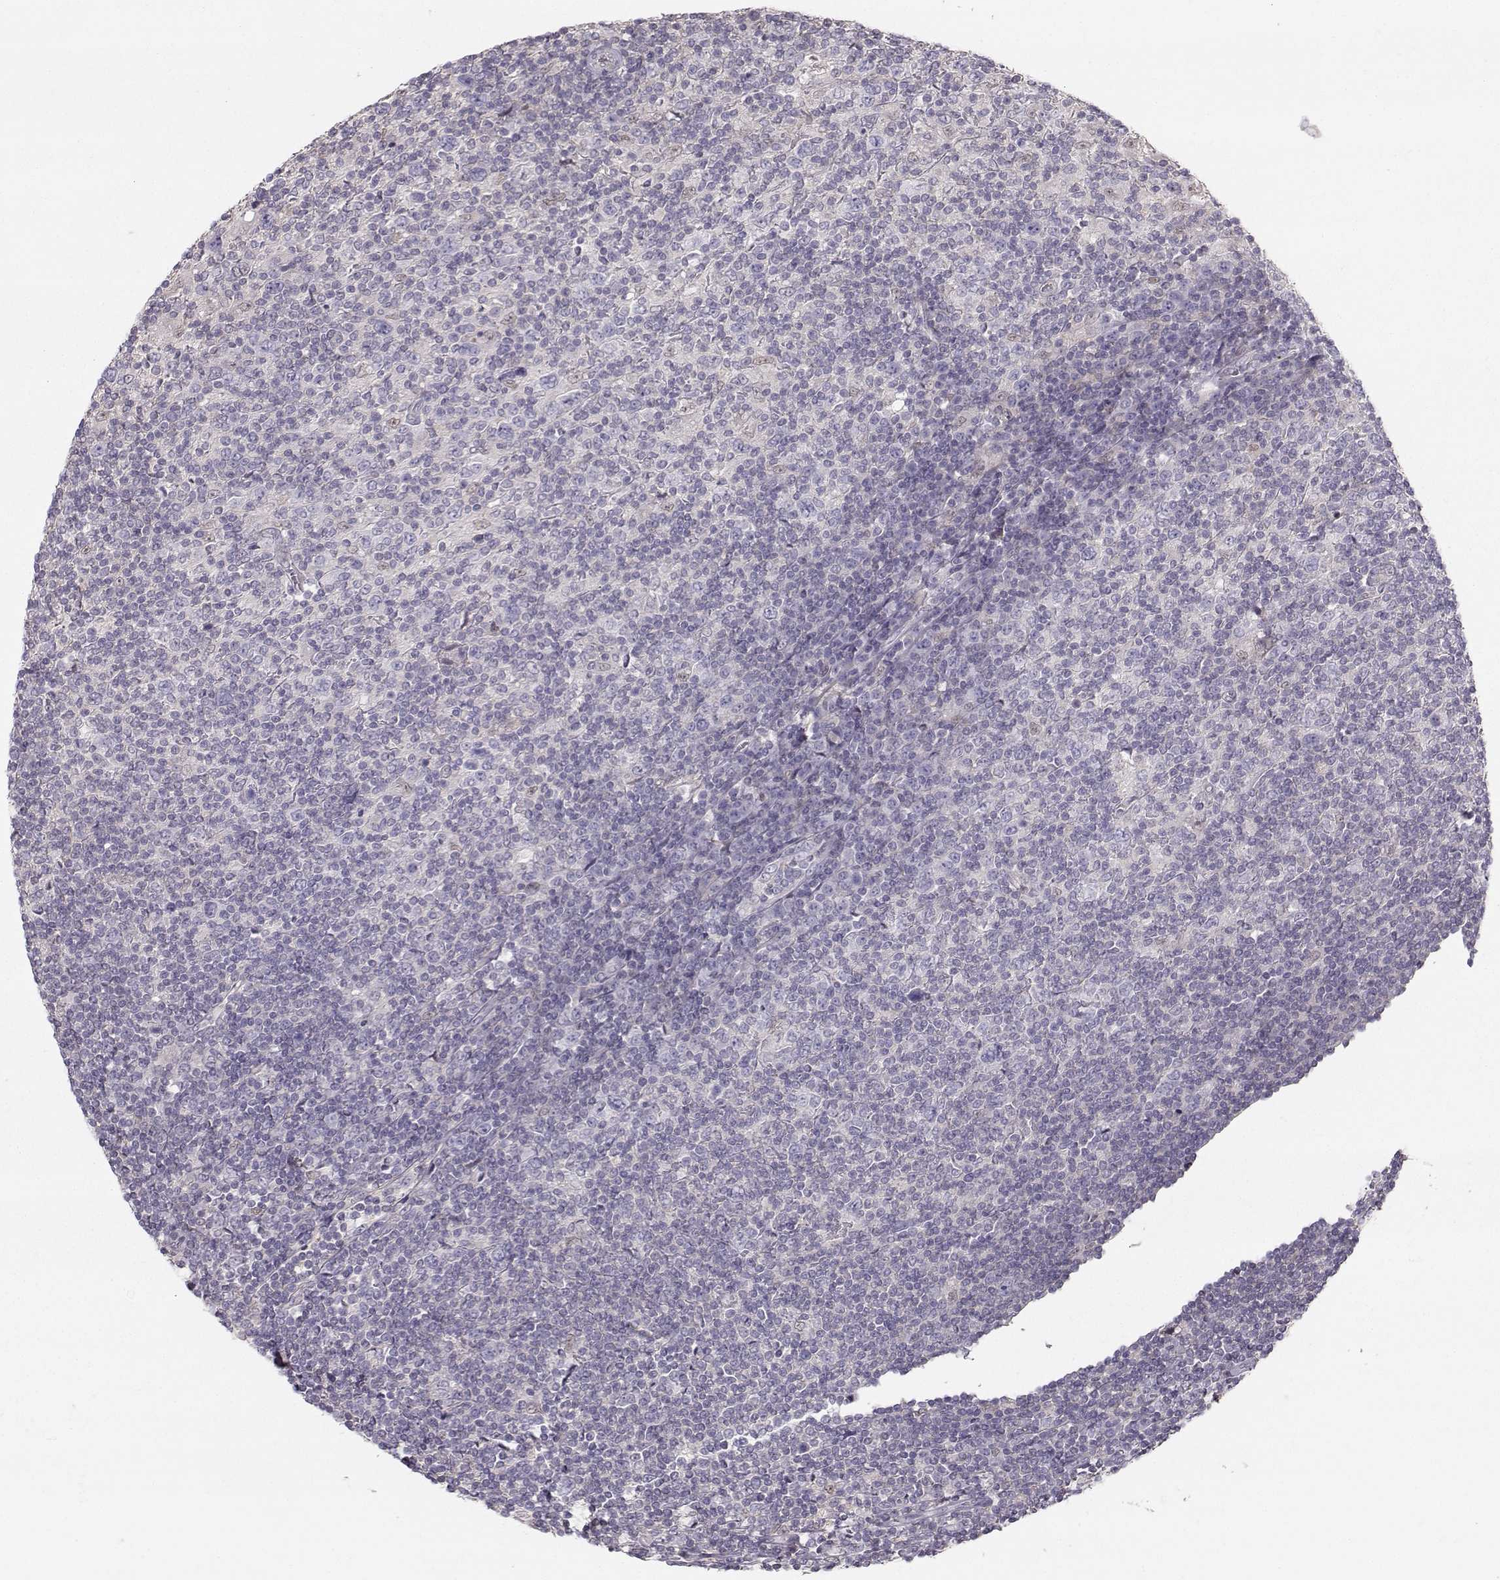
{"staining": {"intensity": "negative", "quantity": "none", "location": "none"}, "tissue": "lymphoma", "cell_type": "Tumor cells", "image_type": "cancer", "snomed": [{"axis": "morphology", "description": "Hodgkin's disease, NOS"}, {"axis": "topography", "description": "Lymph node"}], "caption": "This histopathology image is of lymphoma stained with immunohistochemistry to label a protein in brown with the nuclei are counter-stained blue. There is no expression in tumor cells.", "gene": "ASB16", "patient": {"sex": "male", "age": 40}}